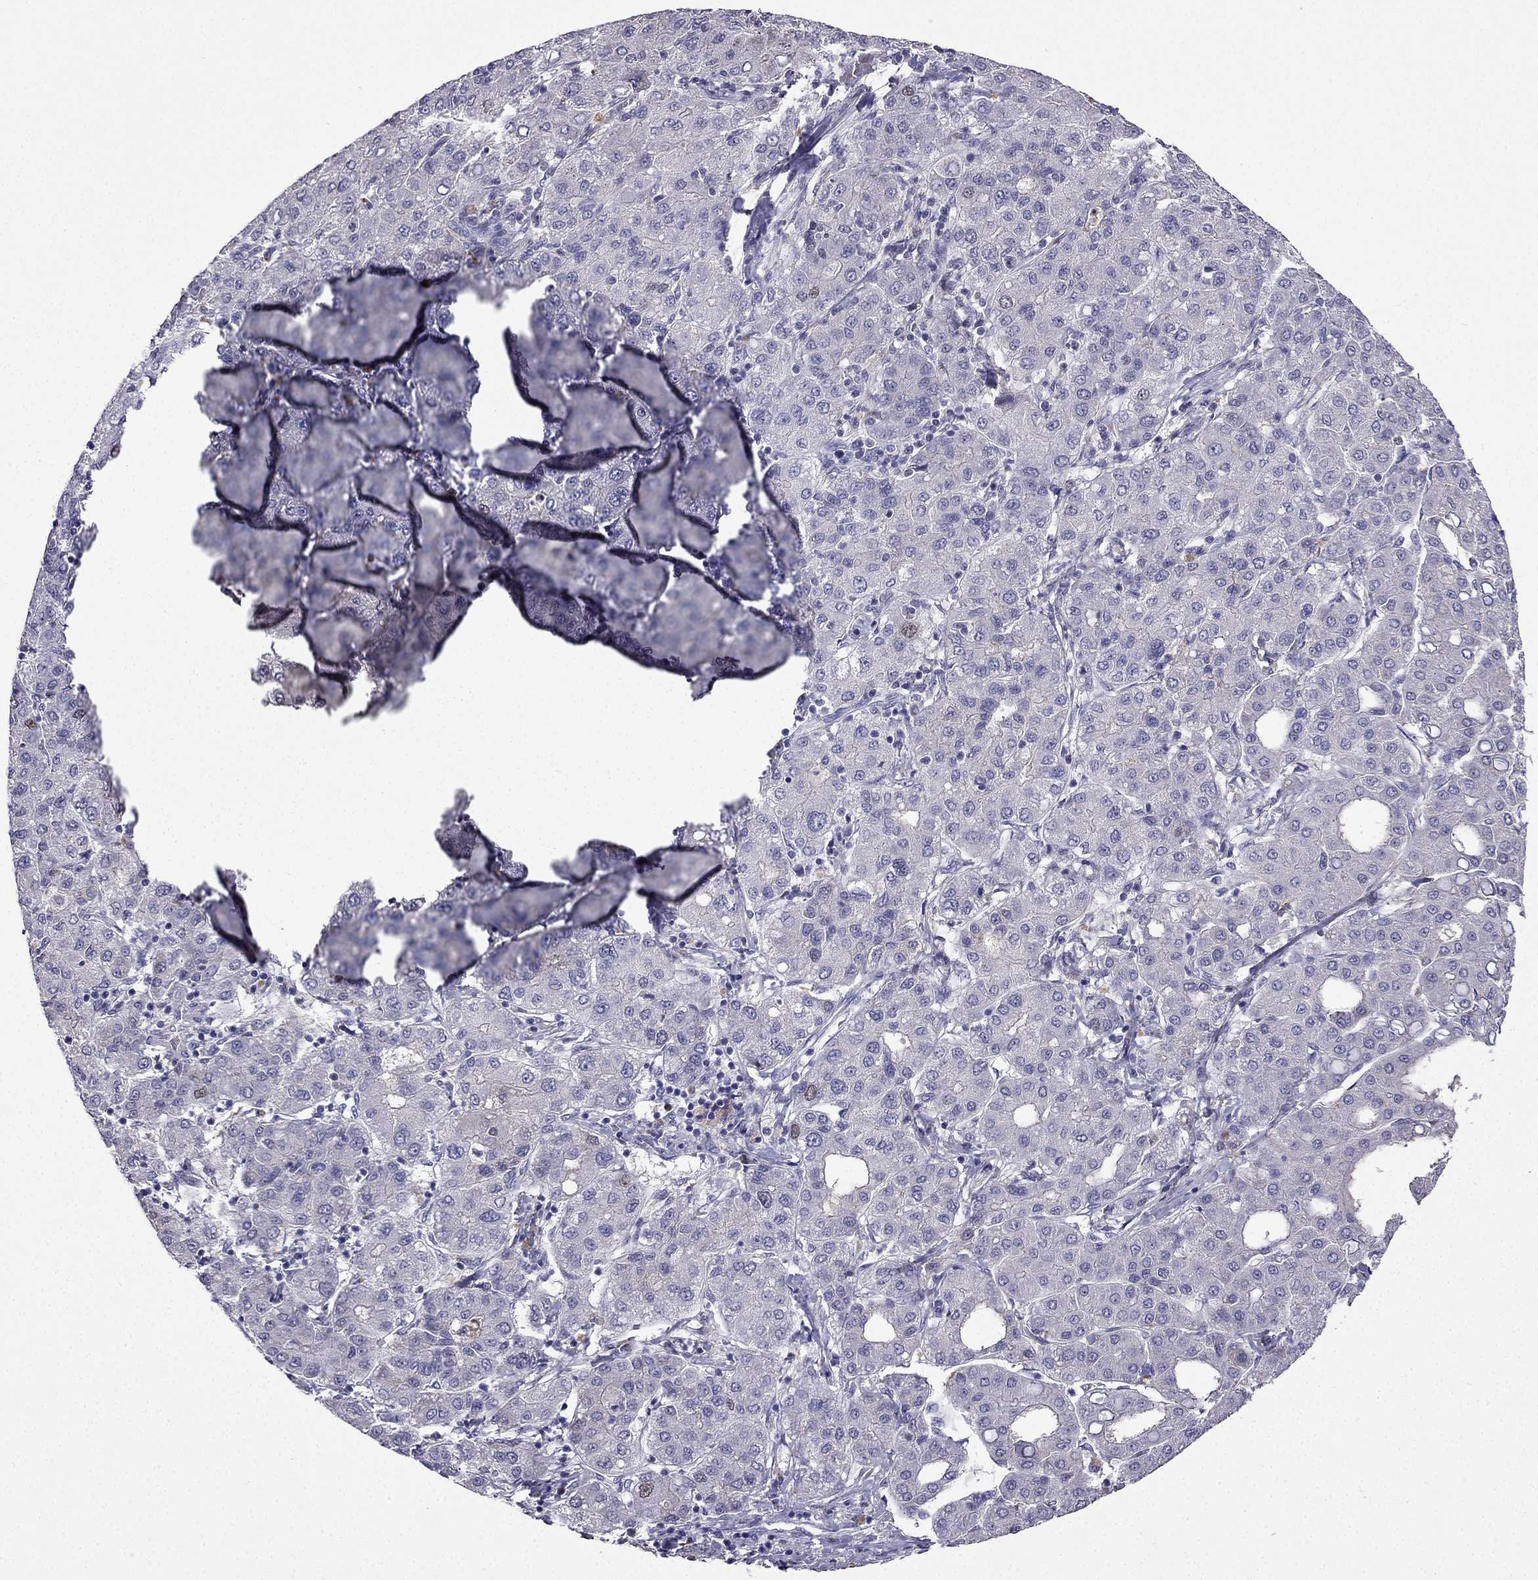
{"staining": {"intensity": "weak", "quantity": "<25%", "location": "nuclear"}, "tissue": "liver cancer", "cell_type": "Tumor cells", "image_type": "cancer", "snomed": [{"axis": "morphology", "description": "Carcinoma, Hepatocellular, NOS"}, {"axis": "topography", "description": "Liver"}], "caption": "Tumor cells show no significant protein positivity in liver hepatocellular carcinoma.", "gene": "UHRF1", "patient": {"sex": "male", "age": 65}}